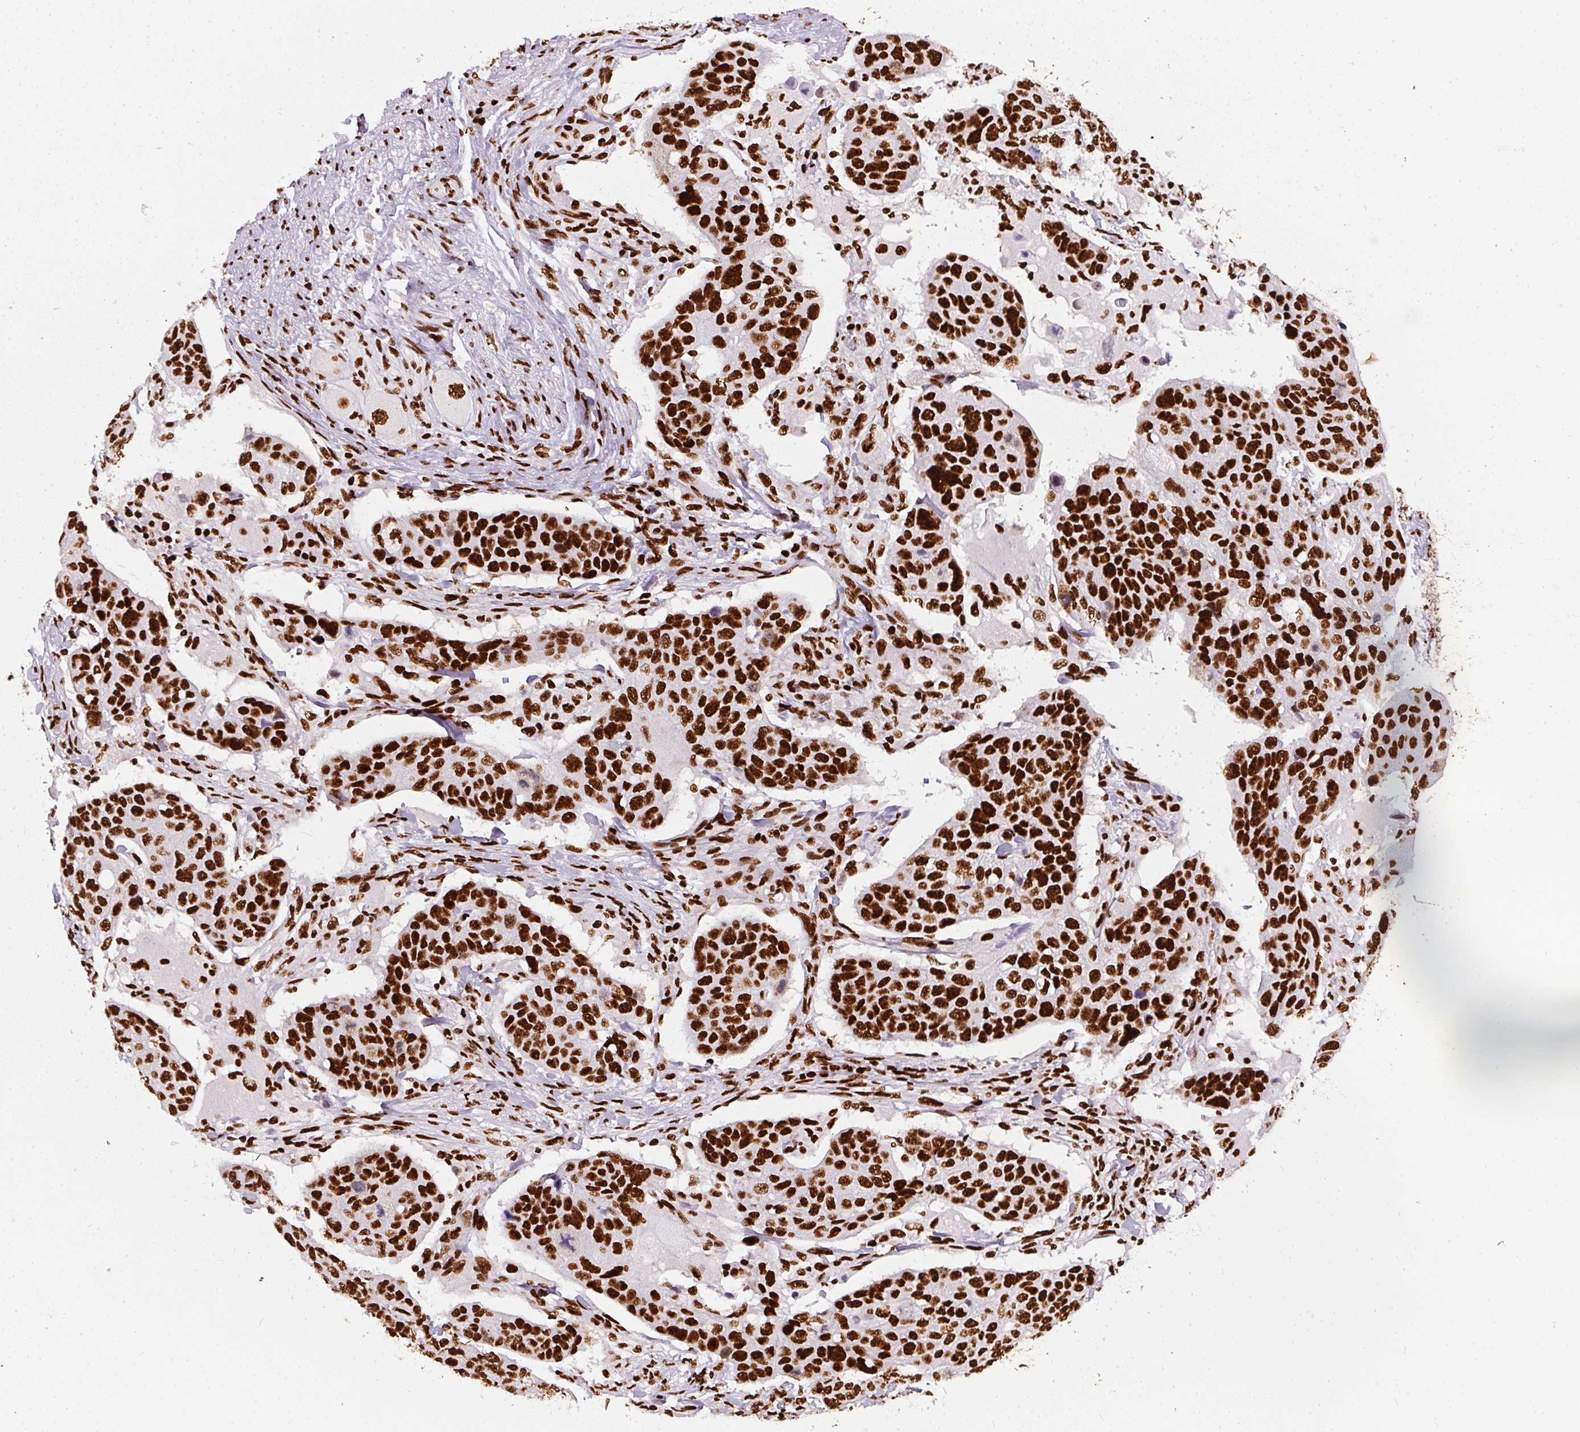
{"staining": {"intensity": "strong", "quantity": ">75%", "location": "nuclear"}, "tissue": "lung cancer", "cell_type": "Tumor cells", "image_type": "cancer", "snomed": [{"axis": "morphology", "description": "Squamous cell carcinoma, NOS"}, {"axis": "topography", "description": "Lymph node"}, {"axis": "topography", "description": "Lung"}], "caption": "Human squamous cell carcinoma (lung) stained with a brown dye exhibits strong nuclear positive expression in approximately >75% of tumor cells.", "gene": "PAGE3", "patient": {"sex": "male", "age": 61}}